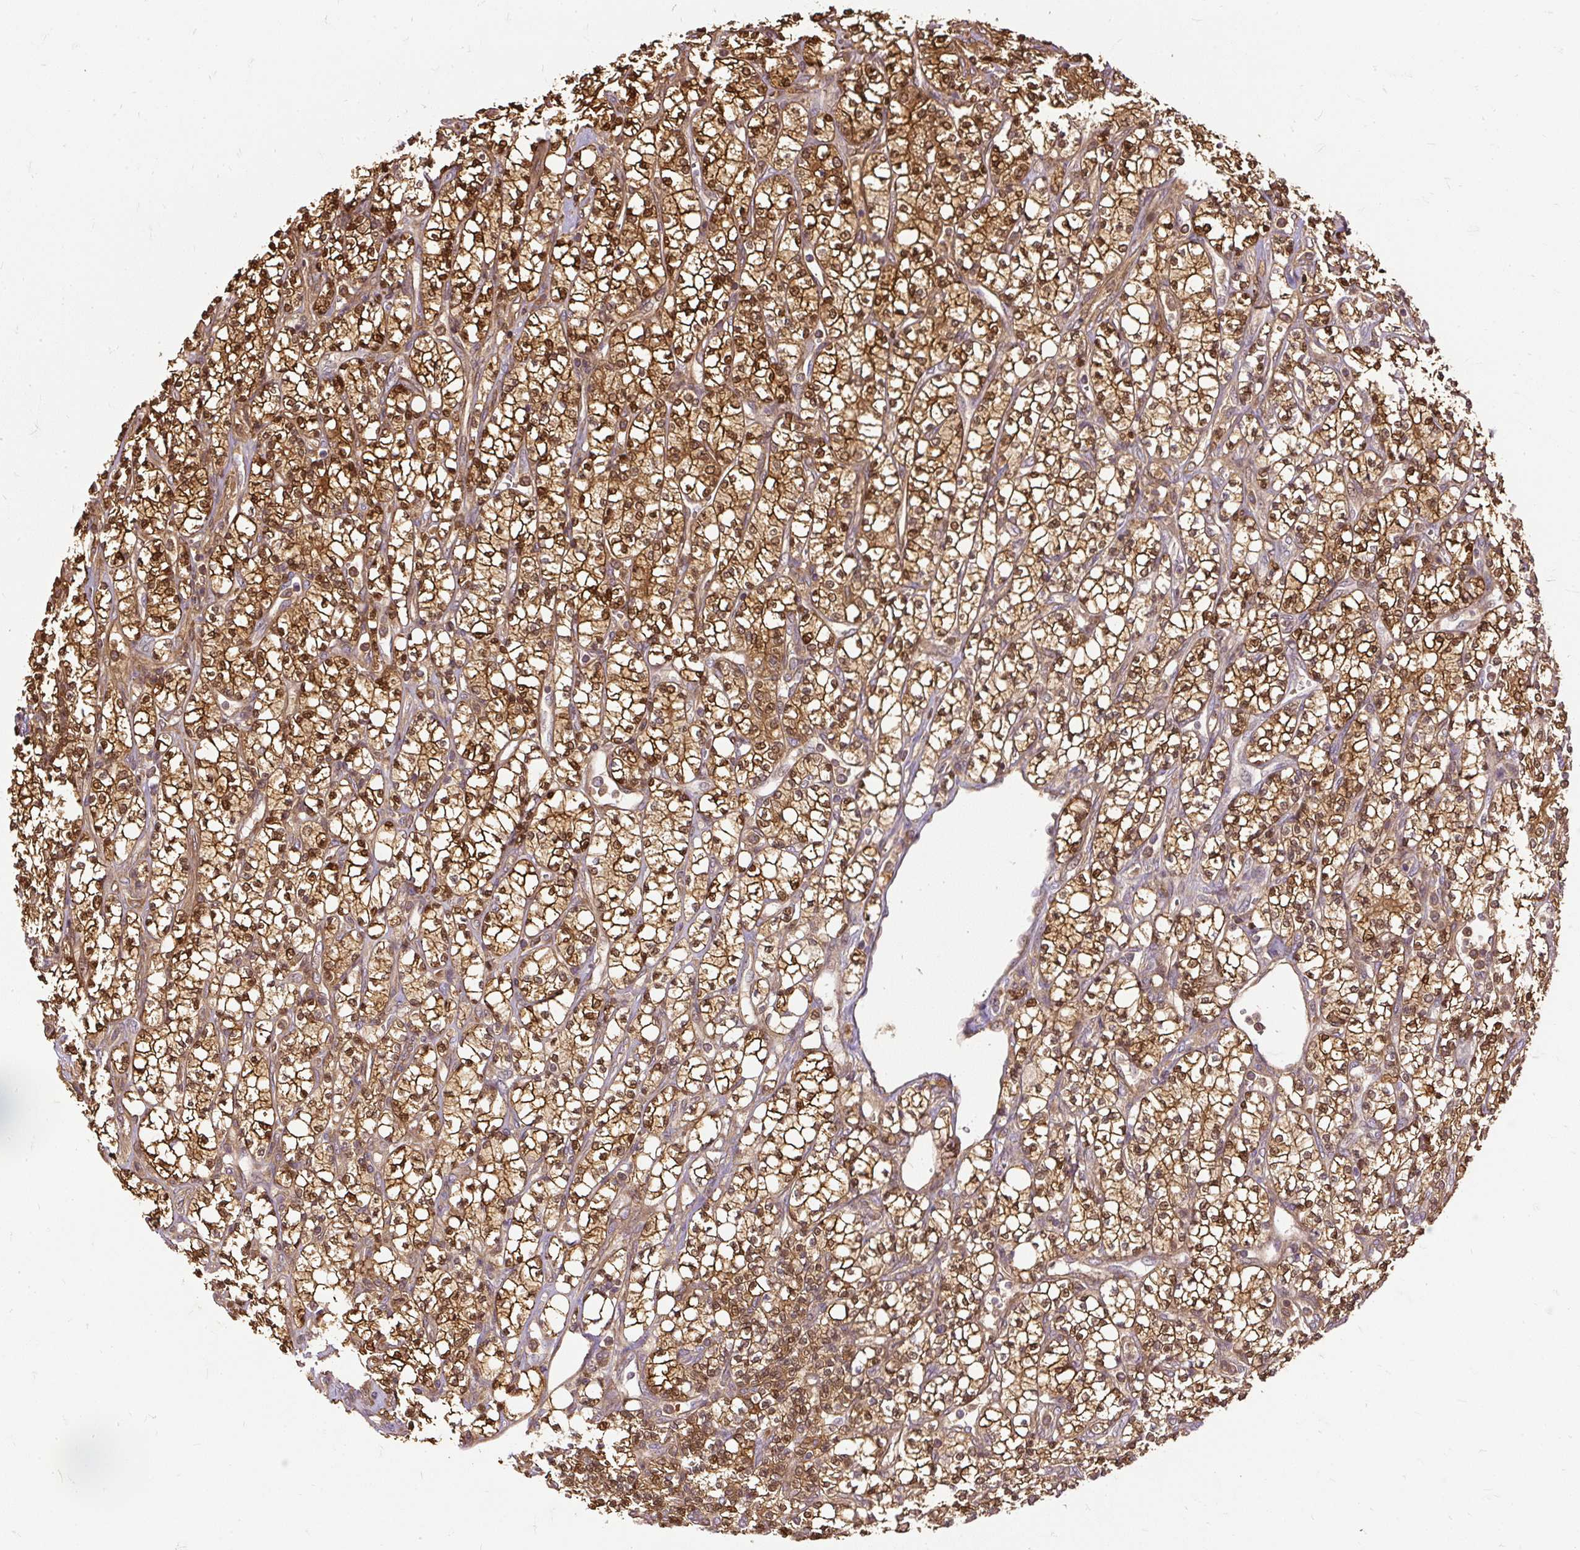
{"staining": {"intensity": "strong", "quantity": ">75%", "location": "cytoplasmic/membranous,nuclear"}, "tissue": "renal cancer", "cell_type": "Tumor cells", "image_type": "cancer", "snomed": [{"axis": "morphology", "description": "Adenocarcinoma, NOS"}, {"axis": "topography", "description": "Kidney"}], "caption": "Renal cancer (adenocarcinoma) stained with DAB (3,3'-diaminobenzidine) IHC demonstrates high levels of strong cytoplasmic/membranous and nuclear positivity in approximately >75% of tumor cells.", "gene": "AP5S1", "patient": {"sex": "male", "age": 77}}